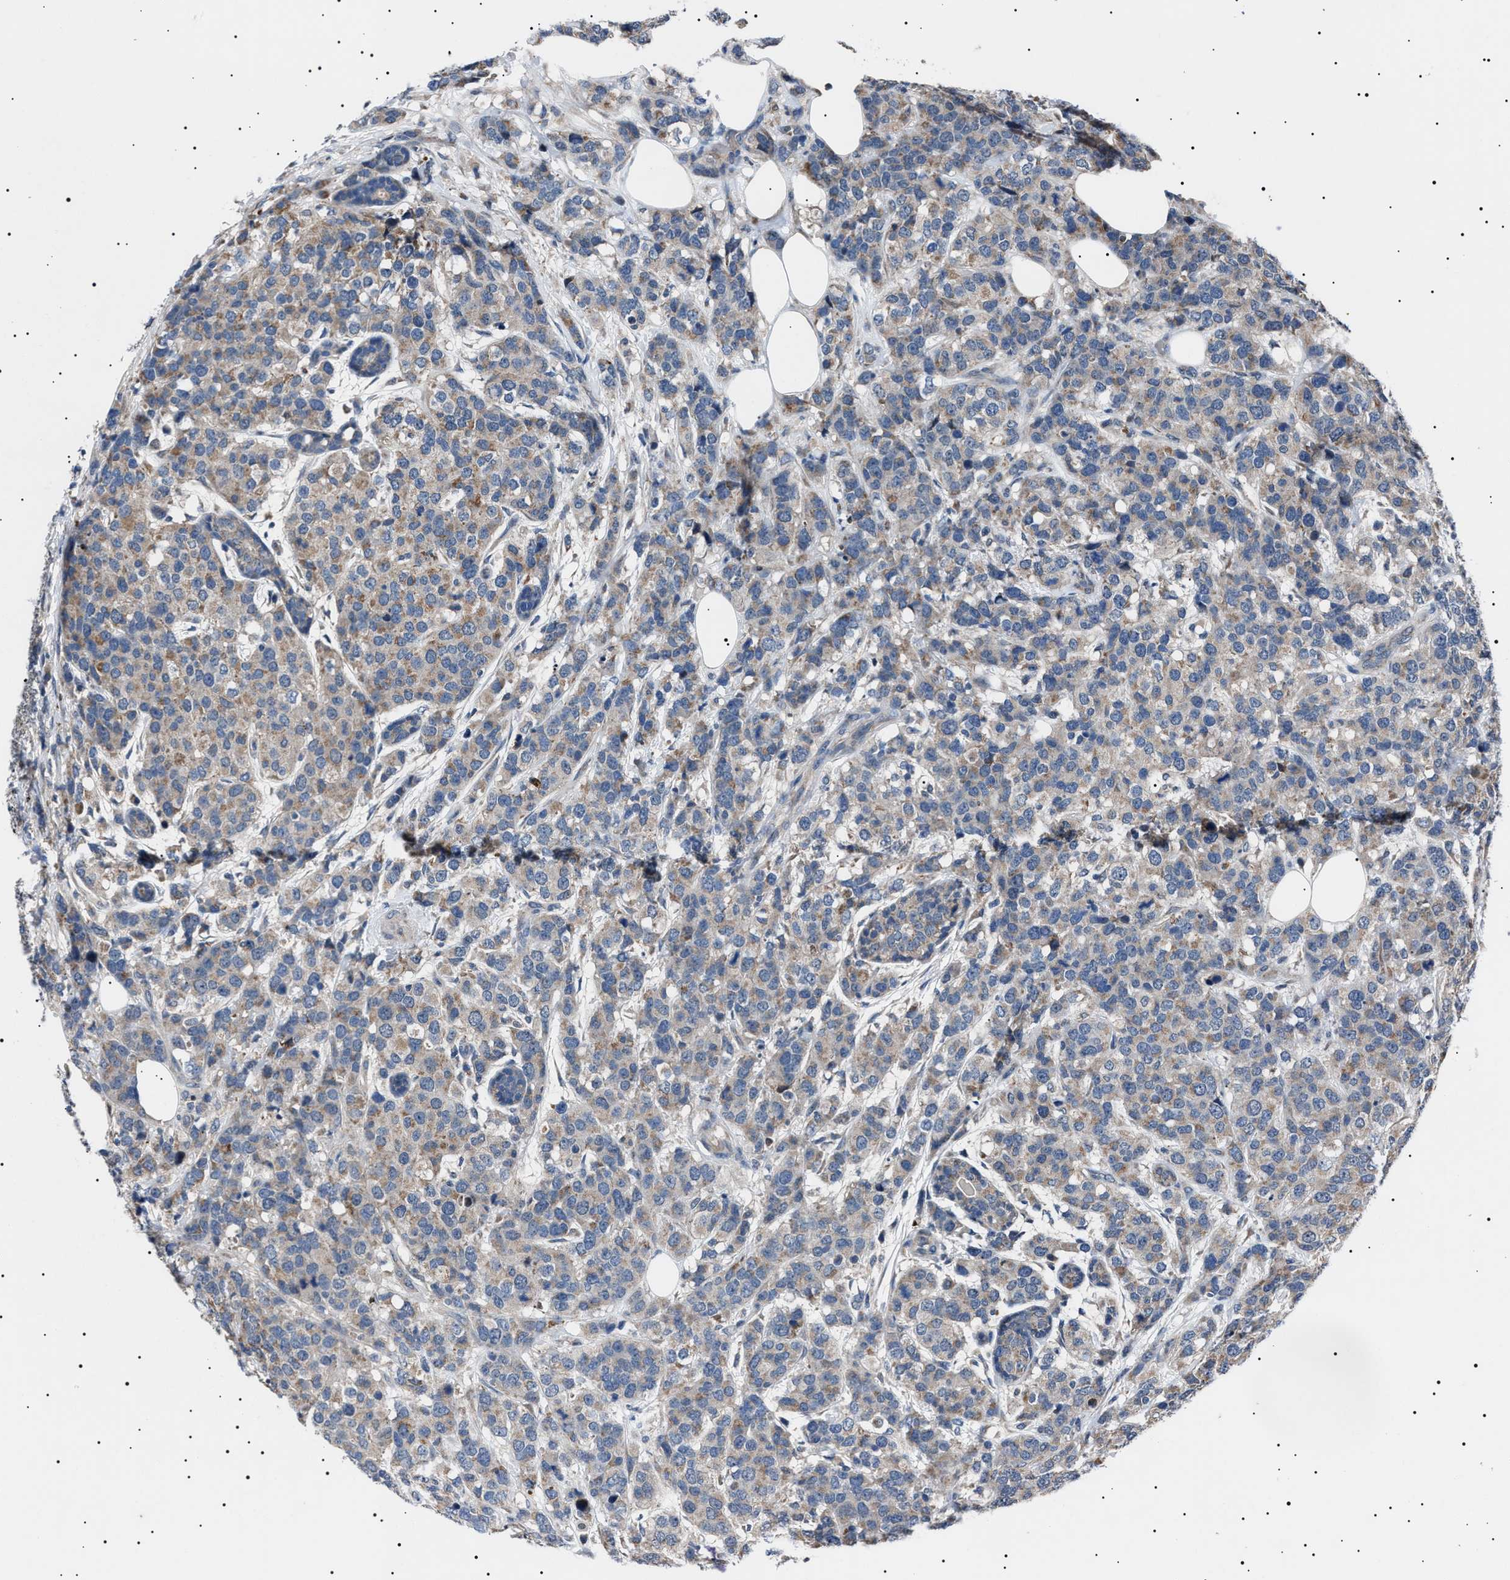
{"staining": {"intensity": "weak", "quantity": "25%-75%", "location": "cytoplasmic/membranous"}, "tissue": "breast cancer", "cell_type": "Tumor cells", "image_type": "cancer", "snomed": [{"axis": "morphology", "description": "Lobular carcinoma"}, {"axis": "topography", "description": "Breast"}], "caption": "Breast cancer (lobular carcinoma) stained with a protein marker displays weak staining in tumor cells.", "gene": "PTRH1", "patient": {"sex": "female", "age": 59}}